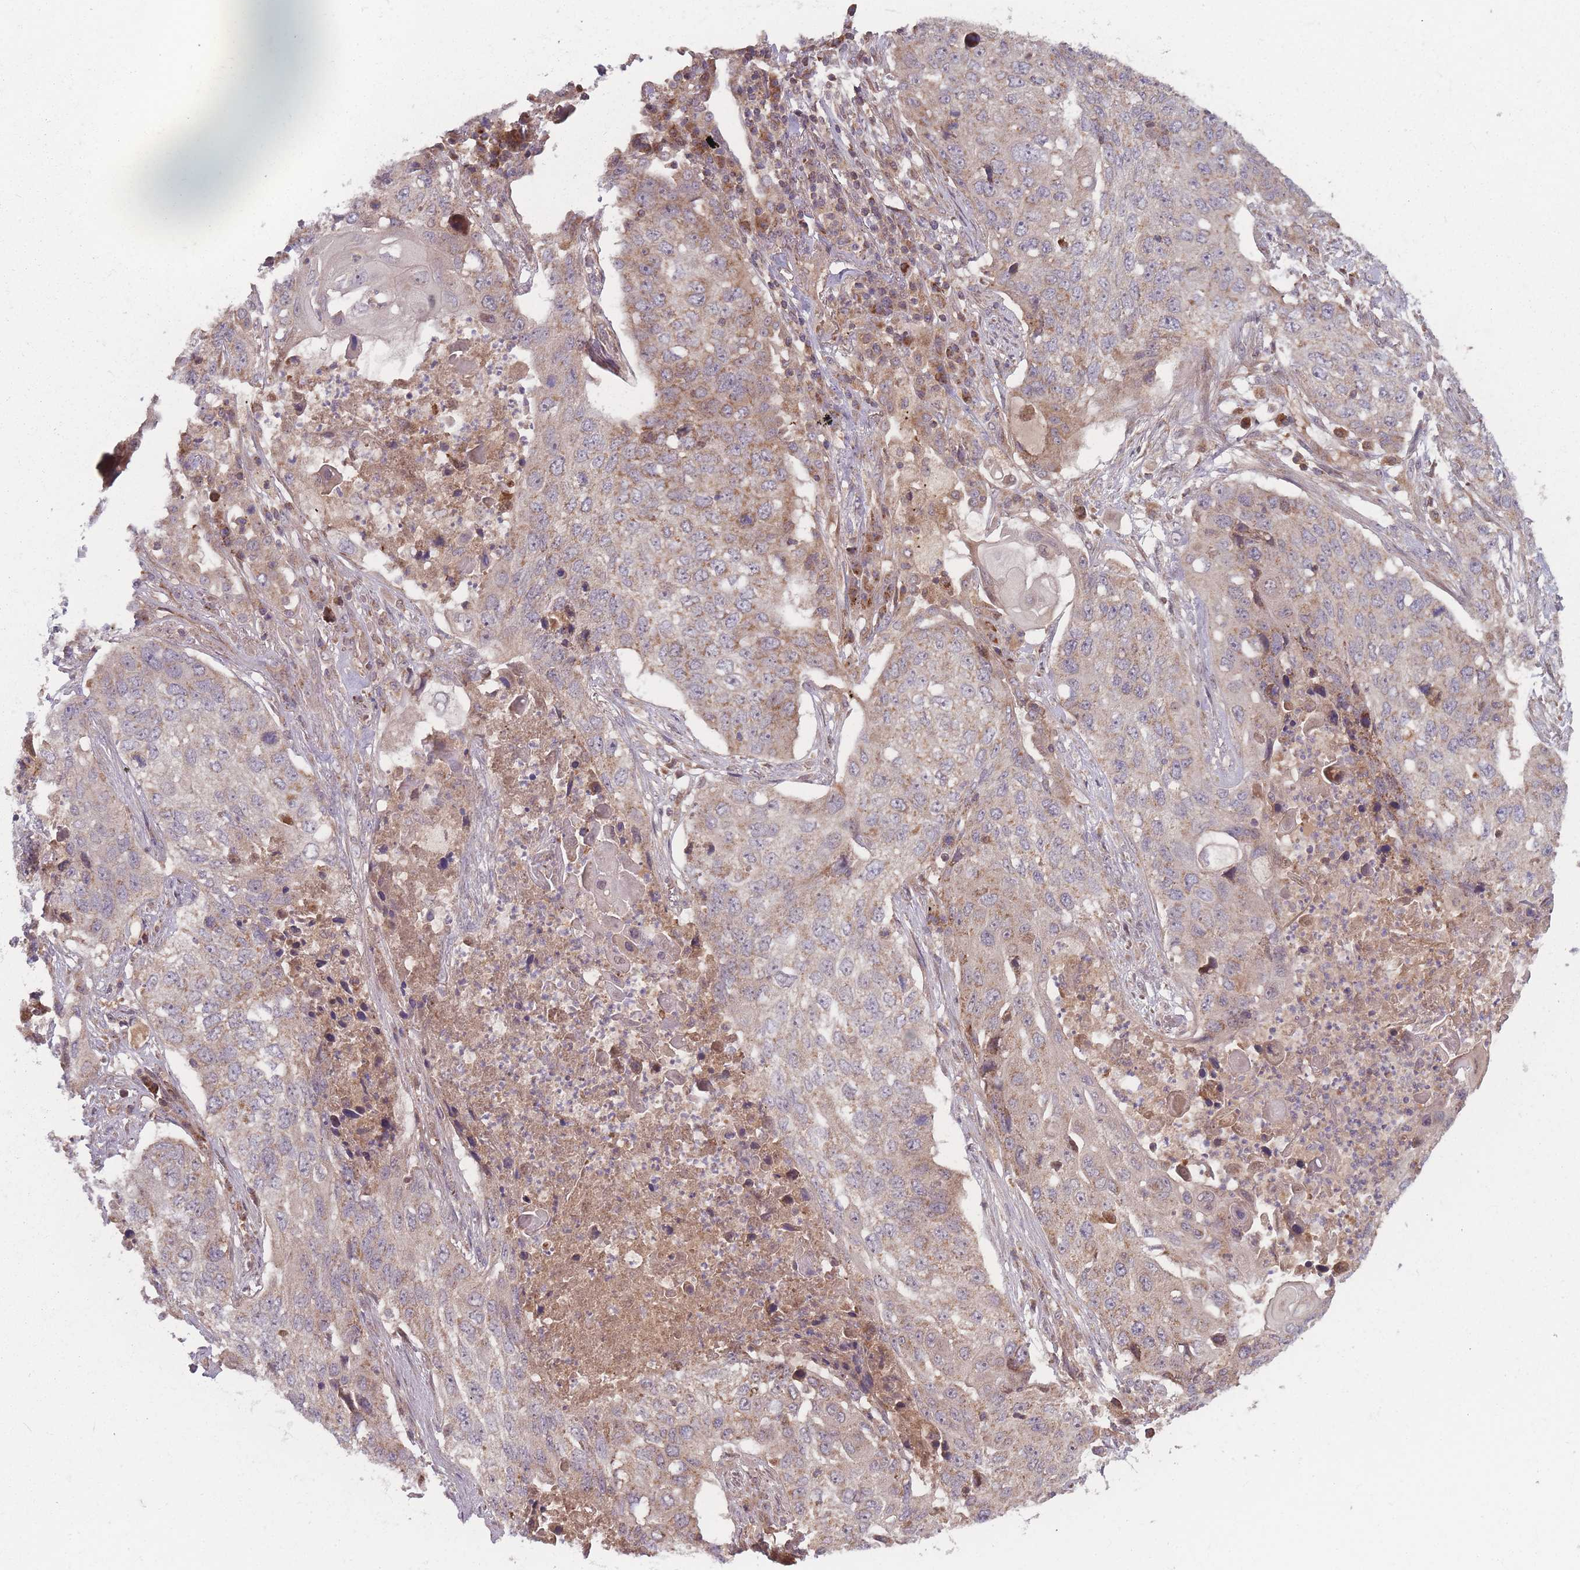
{"staining": {"intensity": "weak", "quantity": "25%-75%", "location": "cytoplasmic/membranous"}, "tissue": "lung cancer", "cell_type": "Tumor cells", "image_type": "cancer", "snomed": [{"axis": "morphology", "description": "Squamous cell carcinoma, NOS"}, {"axis": "topography", "description": "Lung"}], "caption": "This is an image of immunohistochemistry (IHC) staining of lung cancer (squamous cell carcinoma), which shows weak expression in the cytoplasmic/membranous of tumor cells.", "gene": "ATP5MG", "patient": {"sex": "female", "age": 63}}